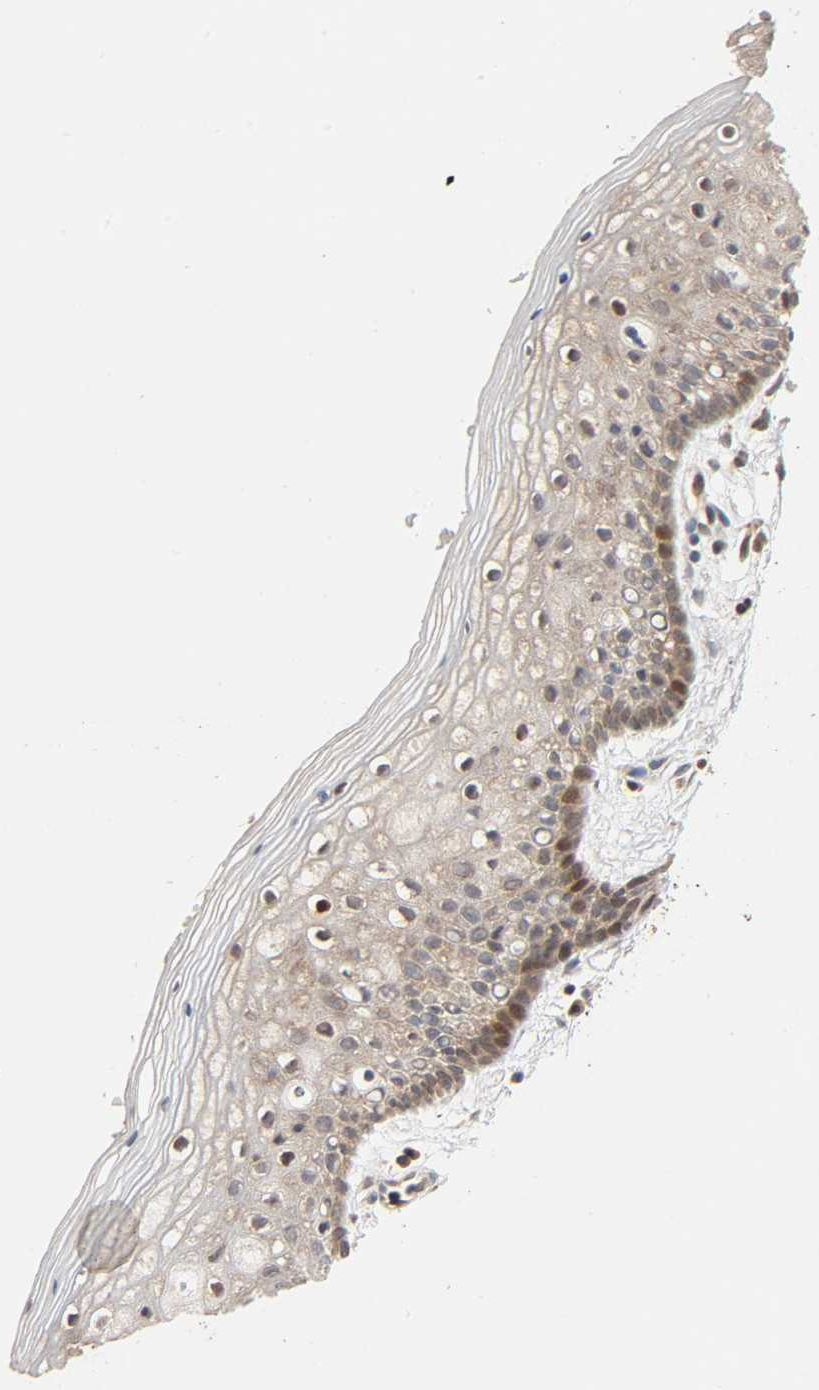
{"staining": {"intensity": "moderate", "quantity": "25%-75%", "location": "cytoplasmic/membranous,nuclear"}, "tissue": "vagina", "cell_type": "Squamous epithelial cells", "image_type": "normal", "snomed": [{"axis": "morphology", "description": "Normal tissue, NOS"}, {"axis": "topography", "description": "Vagina"}], "caption": "Immunohistochemical staining of unremarkable vagina displays moderate cytoplasmic/membranous,nuclear protein expression in about 25%-75% of squamous epithelial cells. Nuclei are stained in blue.", "gene": "NEMF", "patient": {"sex": "female", "age": 46}}